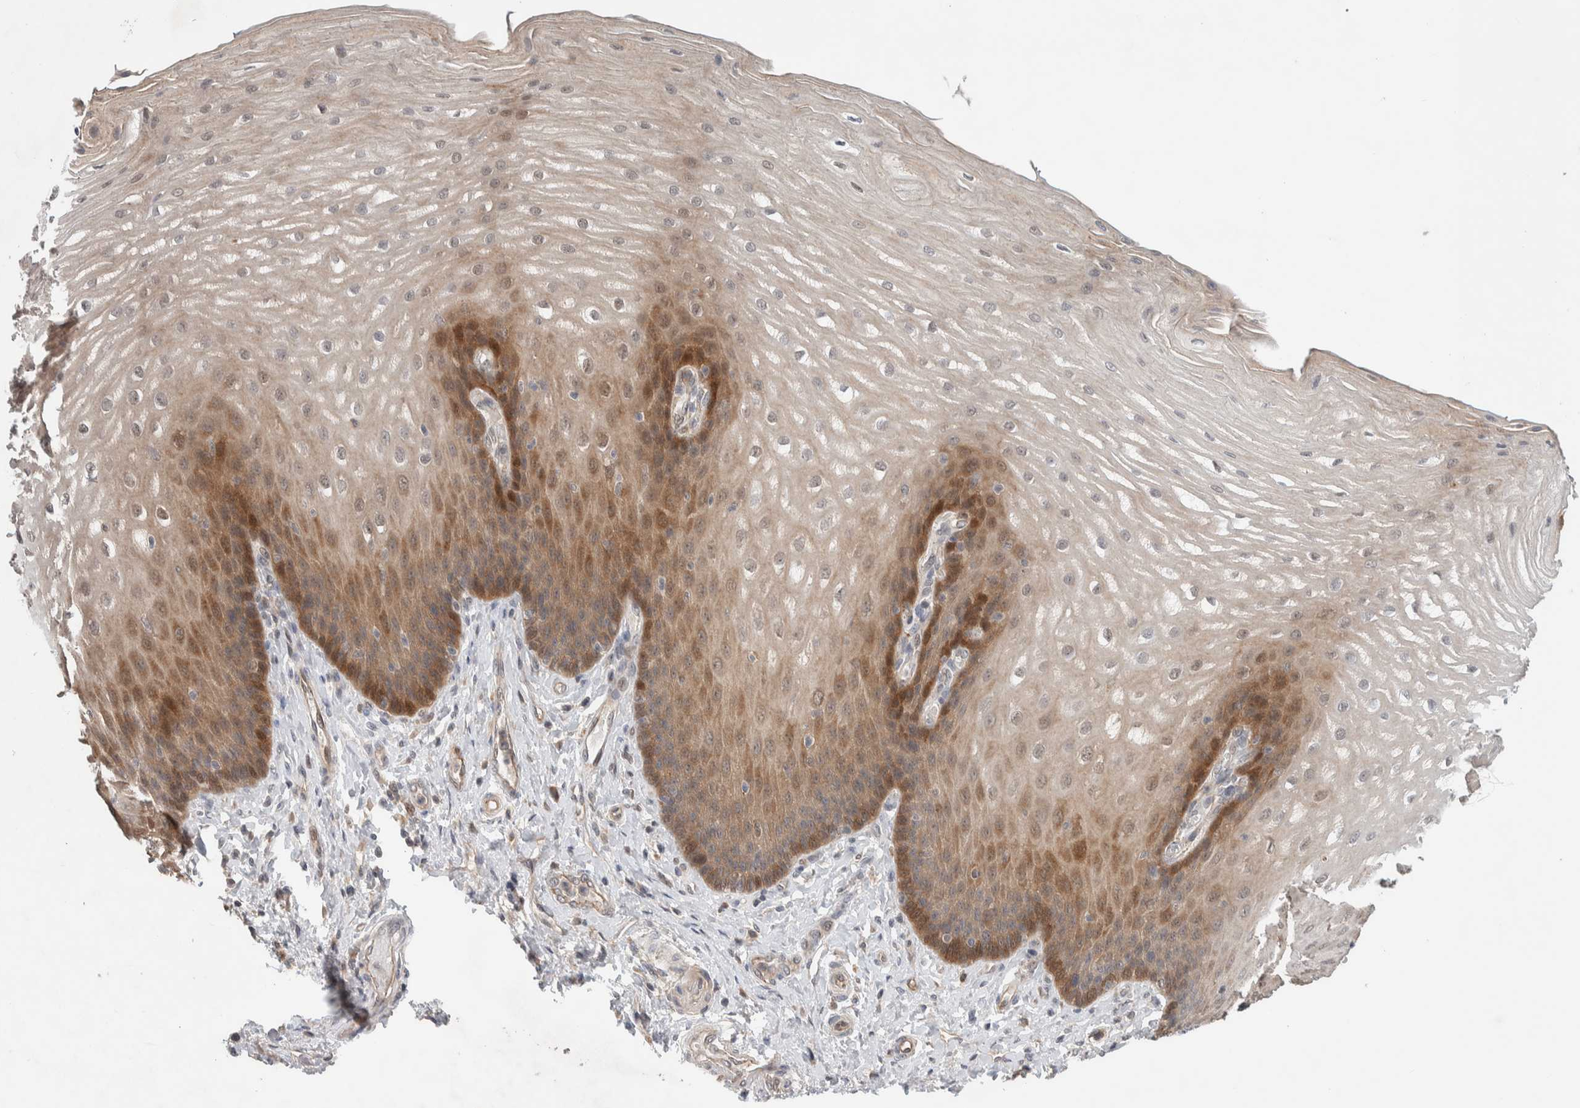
{"staining": {"intensity": "moderate", "quantity": "25%-75%", "location": "cytoplasmic/membranous,nuclear"}, "tissue": "esophagus", "cell_type": "Squamous epithelial cells", "image_type": "normal", "snomed": [{"axis": "morphology", "description": "Normal tissue, NOS"}, {"axis": "topography", "description": "Esophagus"}], "caption": "Squamous epithelial cells display moderate cytoplasmic/membranous,nuclear positivity in approximately 25%-75% of cells in unremarkable esophagus.", "gene": "DEPTOR", "patient": {"sex": "male", "age": 54}}